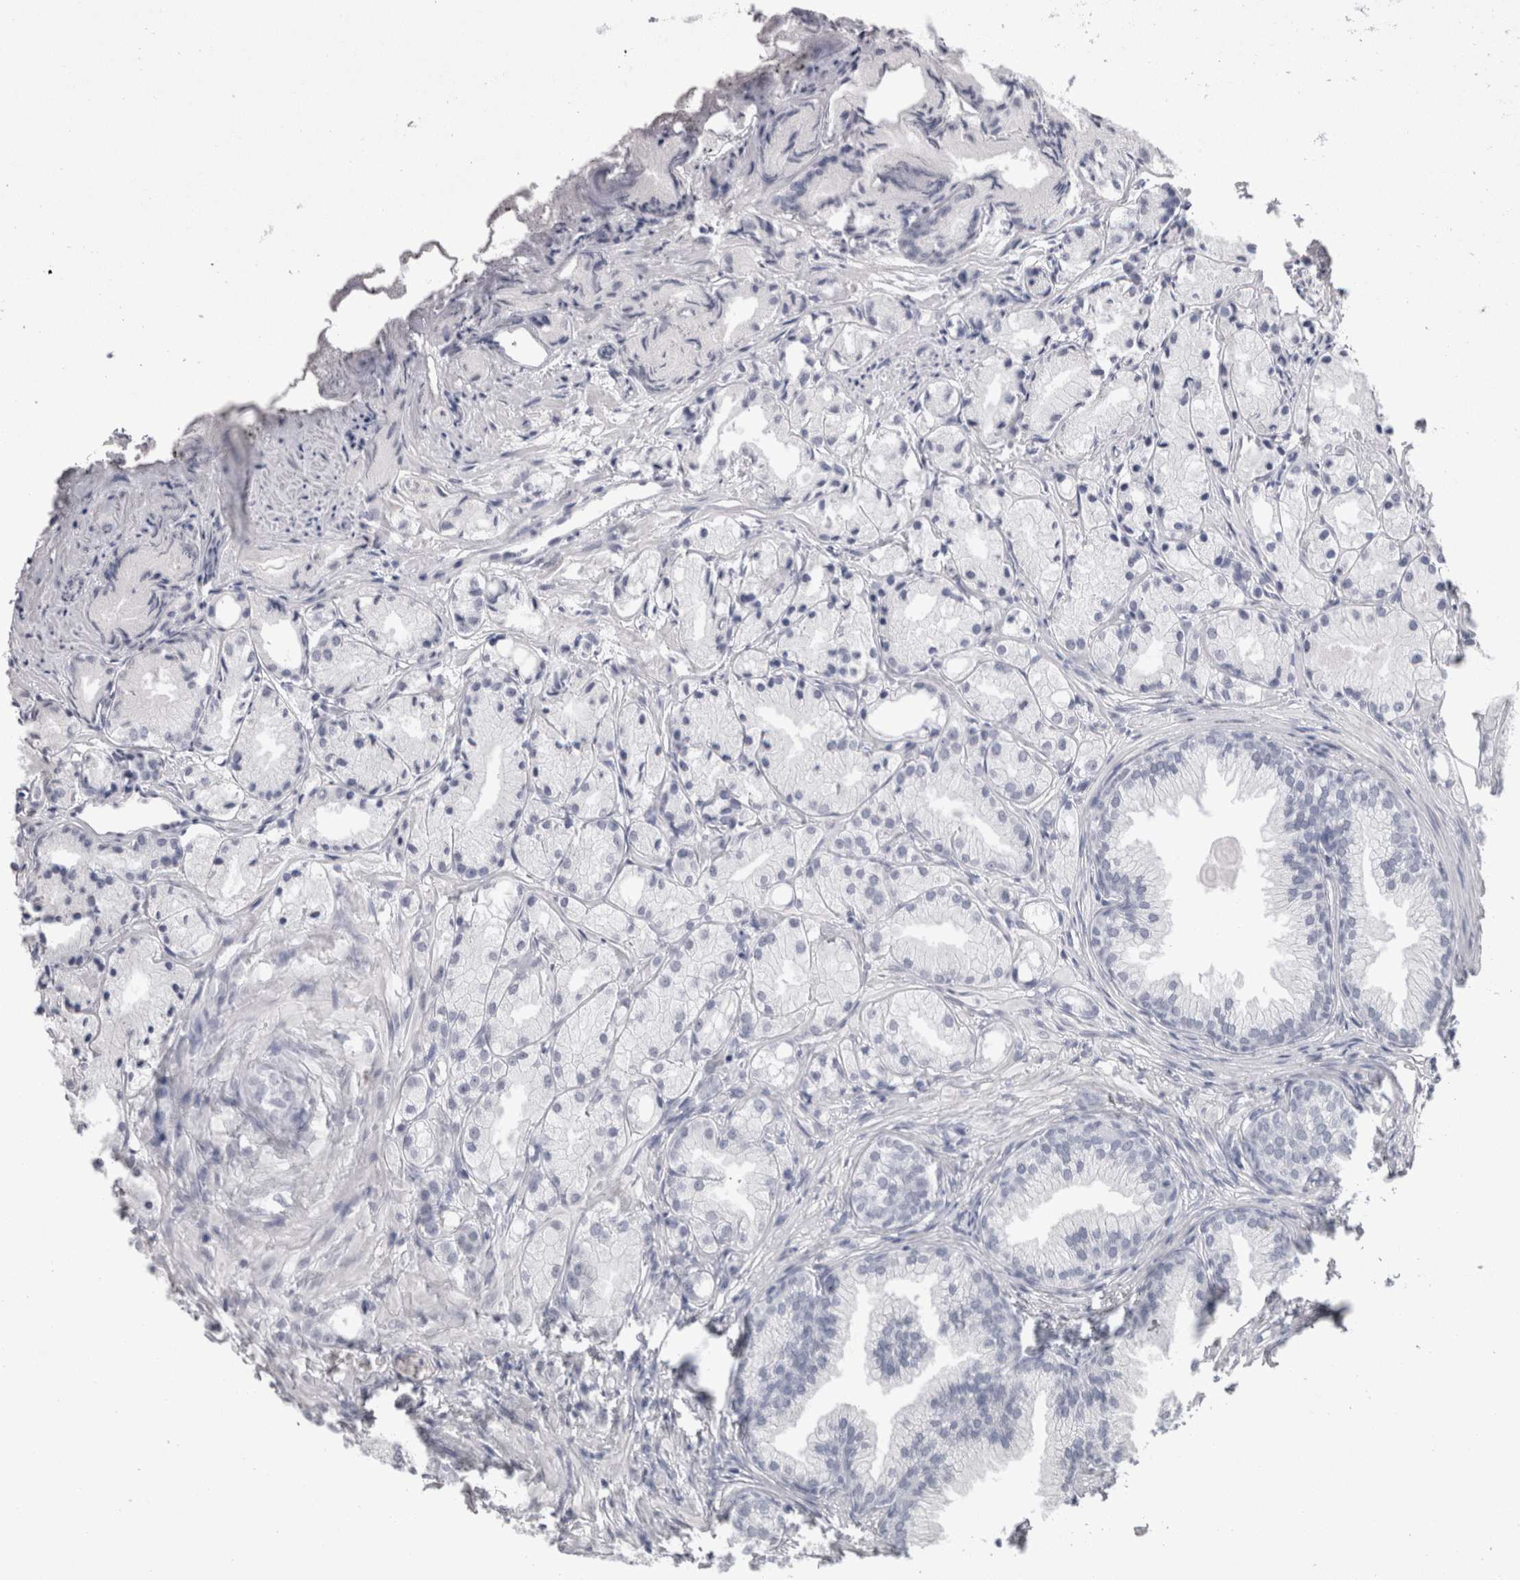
{"staining": {"intensity": "negative", "quantity": "none", "location": "none"}, "tissue": "prostate cancer", "cell_type": "Tumor cells", "image_type": "cancer", "snomed": [{"axis": "morphology", "description": "Adenocarcinoma, Low grade"}, {"axis": "topography", "description": "Prostate"}], "caption": "A histopathology image of low-grade adenocarcinoma (prostate) stained for a protein displays no brown staining in tumor cells. (Stains: DAB (3,3'-diaminobenzidine) immunohistochemistry with hematoxylin counter stain, Microscopy: brightfield microscopy at high magnification).", "gene": "DDX17", "patient": {"sex": "male", "age": 72}}